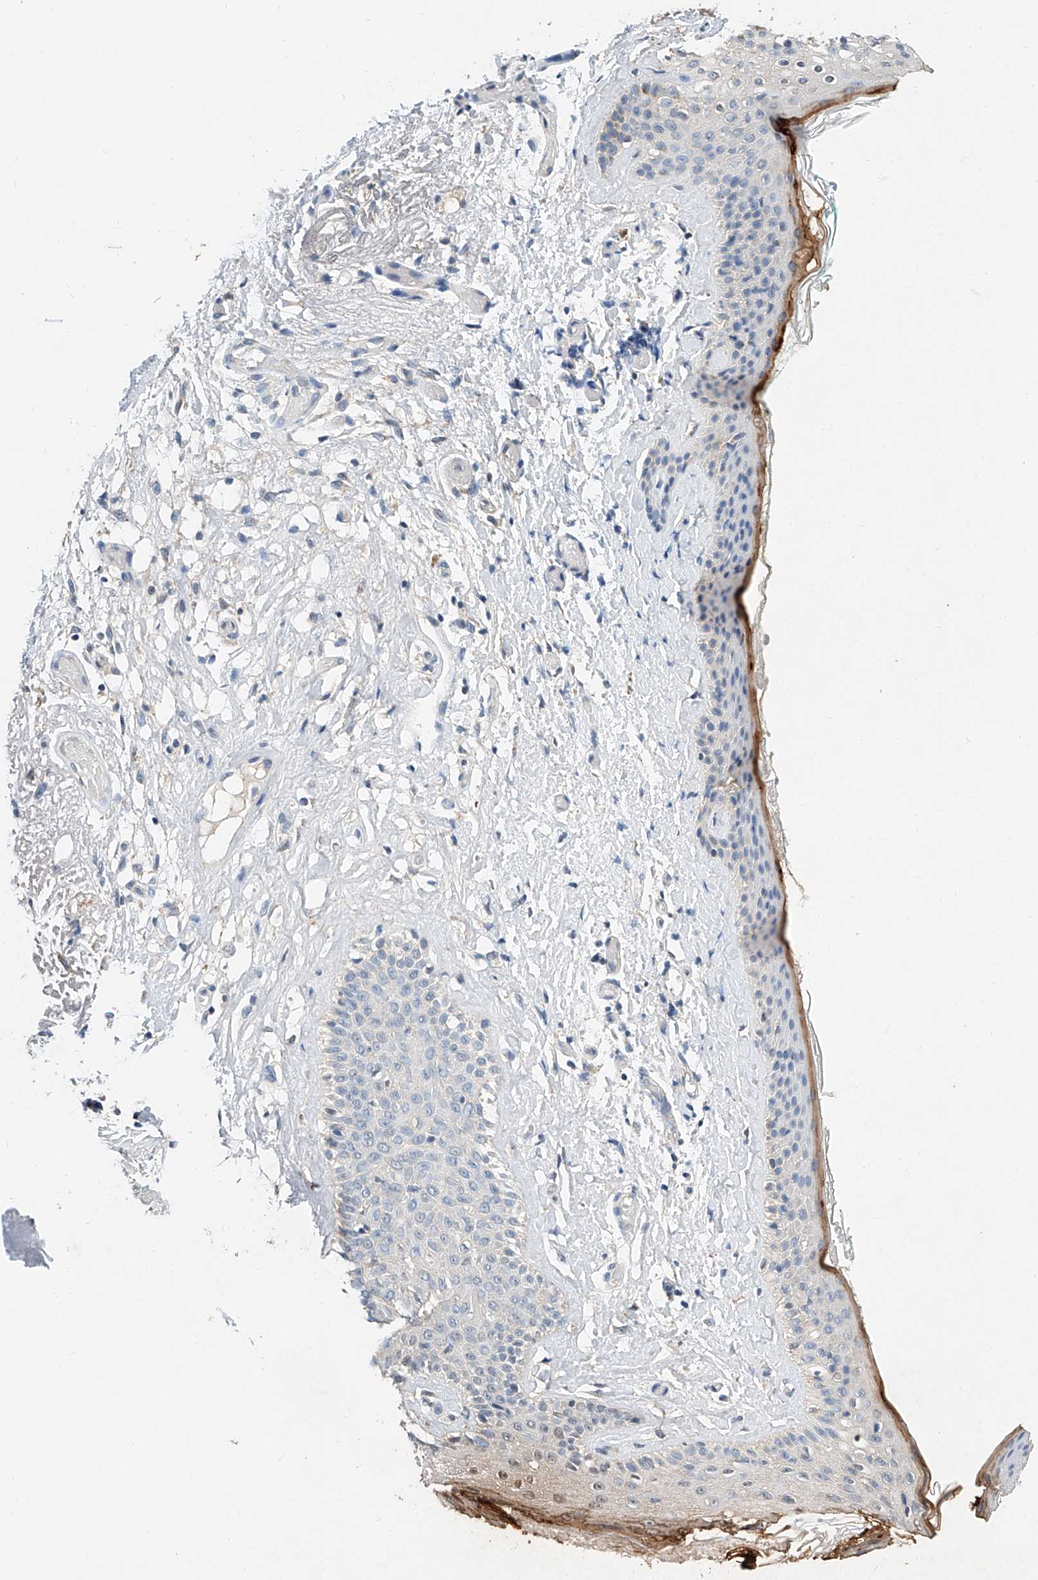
{"staining": {"intensity": "negative", "quantity": "none", "location": "none"}, "tissue": "skin cancer", "cell_type": "Tumor cells", "image_type": "cancer", "snomed": [{"axis": "morphology", "description": "Basal cell carcinoma"}, {"axis": "topography", "description": "Skin"}], "caption": "DAB immunohistochemical staining of skin cancer (basal cell carcinoma) displays no significant positivity in tumor cells. The staining is performed using DAB (3,3'-diaminobenzidine) brown chromogen with nuclei counter-stained in using hematoxylin.", "gene": "CTDP1", "patient": {"sex": "female", "age": 84}}